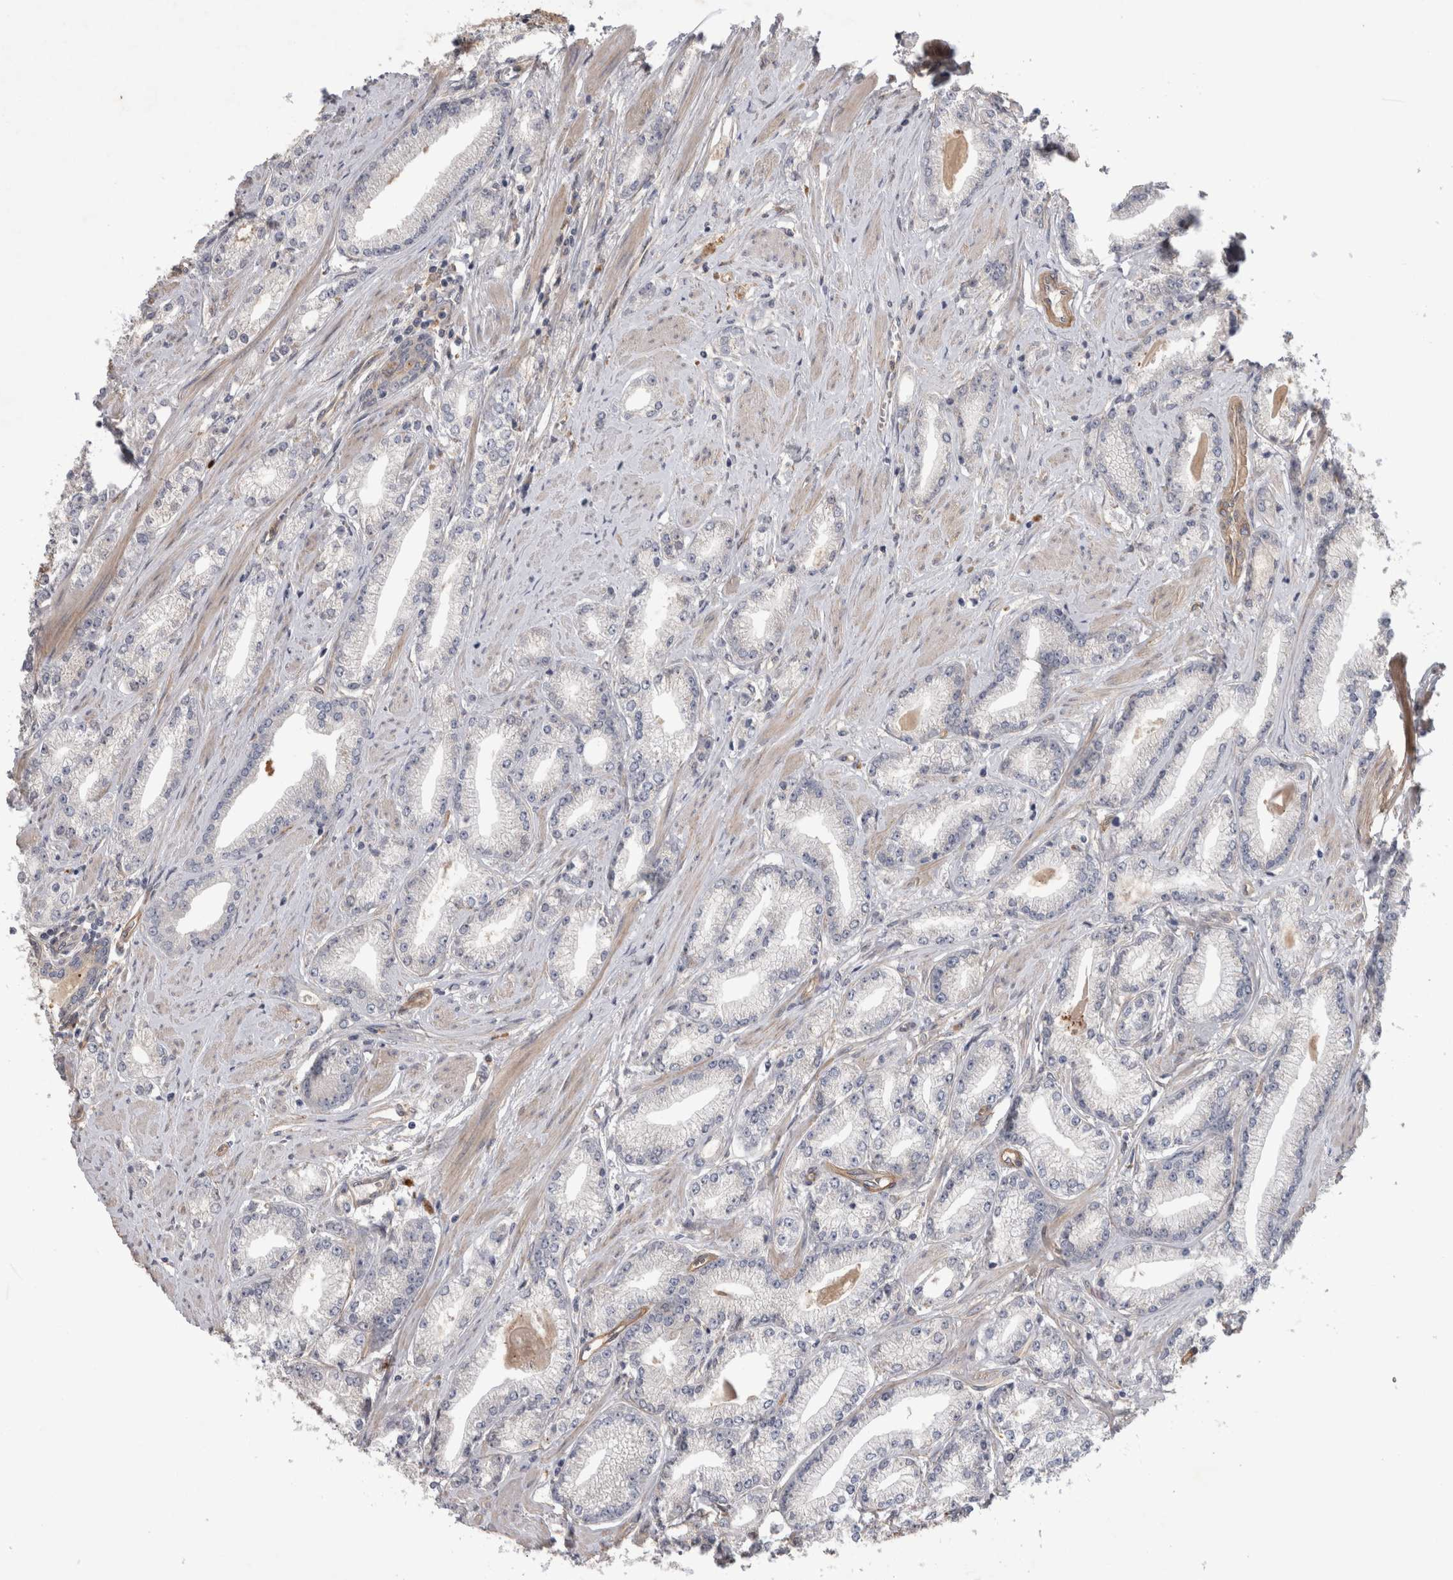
{"staining": {"intensity": "negative", "quantity": "none", "location": "none"}, "tissue": "prostate cancer", "cell_type": "Tumor cells", "image_type": "cancer", "snomed": [{"axis": "morphology", "description": "Adenocarcinoma, Low grade"}, {"axis": "topography", "description": "Prostate"}], "caption": "An IHC histopathology image of prostate adenocarcinoma (low-grade) is shown. There is no staining in tumor cells of prostate adenocarcinoma (low-grade).", "gene": "ANKFY1", "patient": {"sex": "male", "age": 62}}